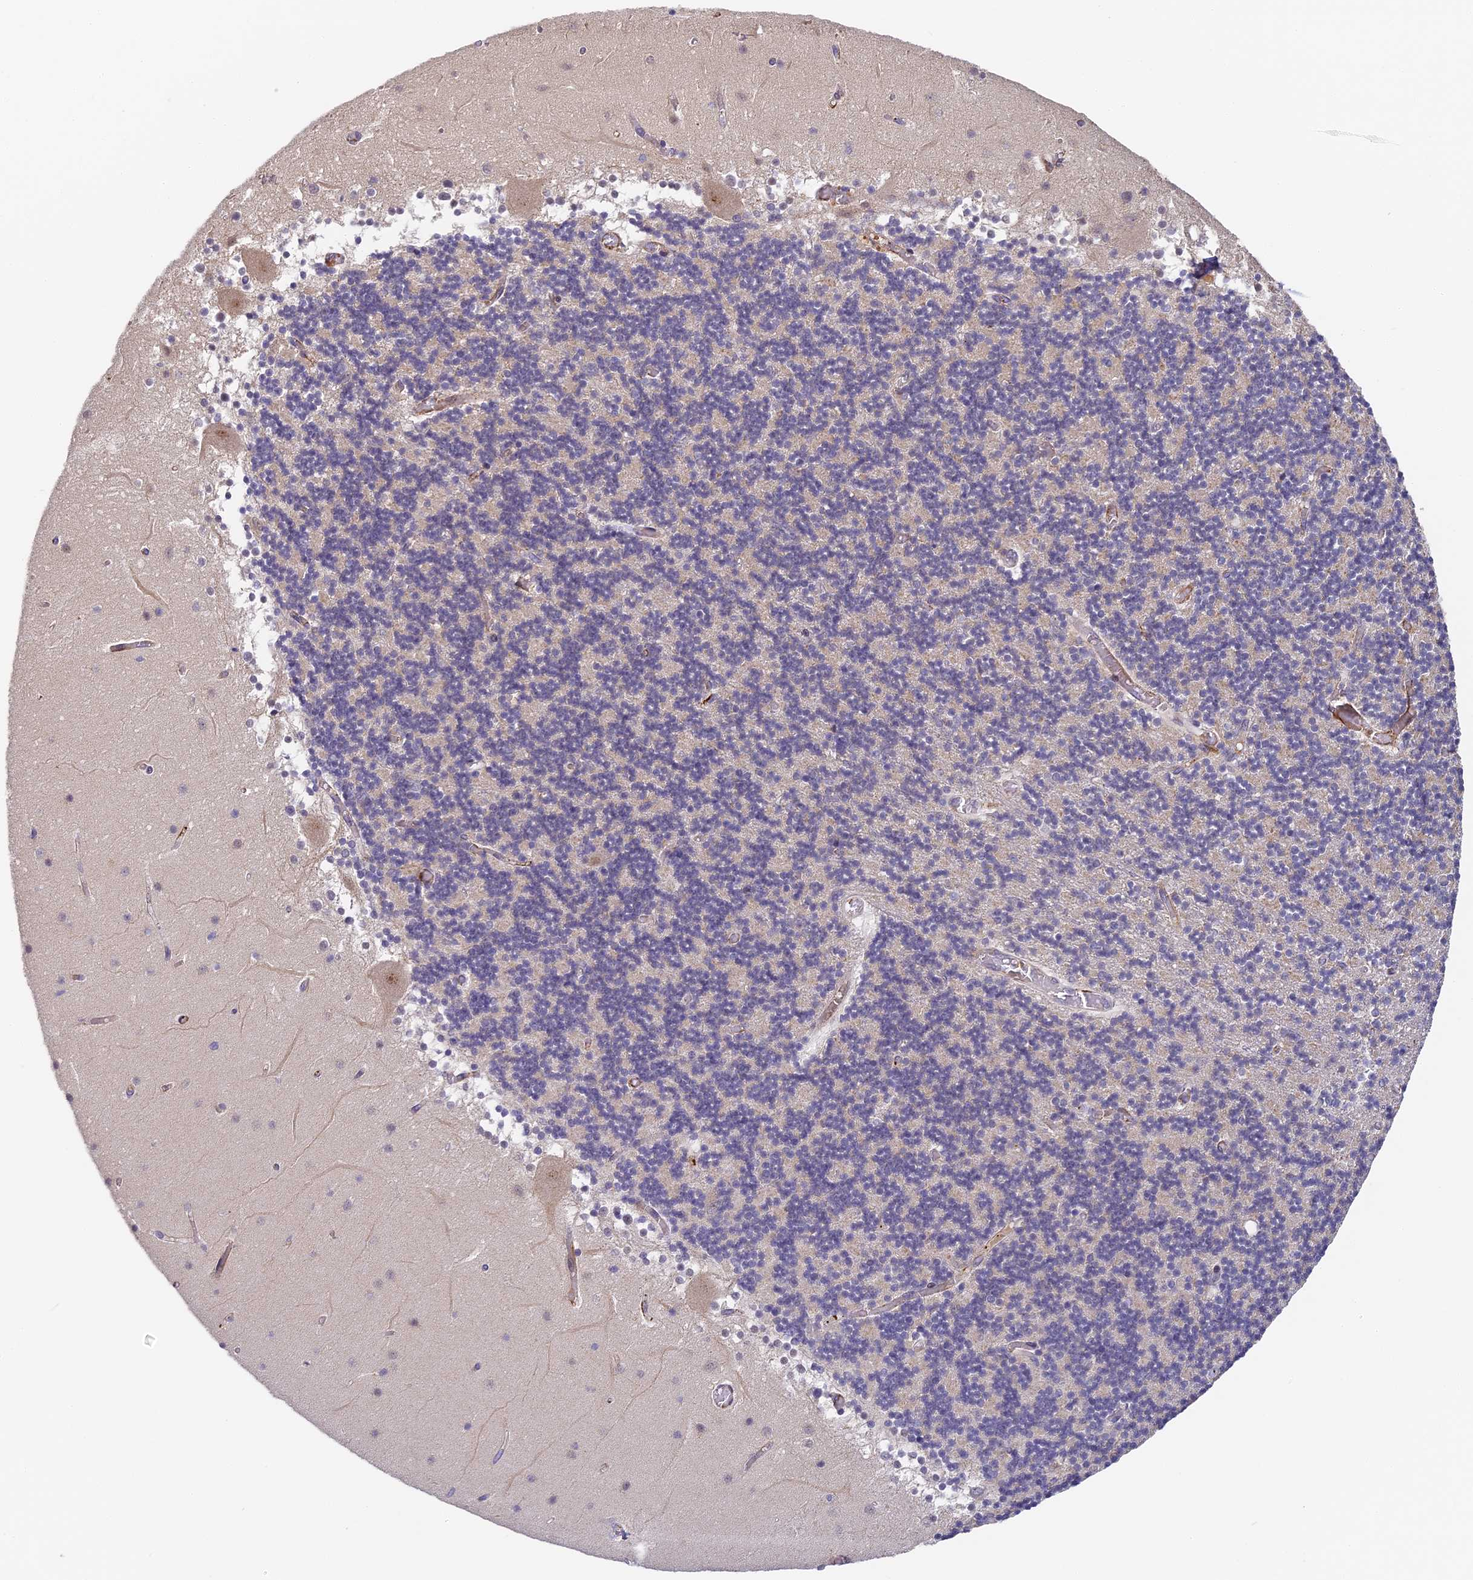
{"staining": {"intensity": "negative", "quantity": "none", "location": "none"}, "tissue": "cerebellum", "cell_type": "Cells in granular layer", "image_type": "normal", "snomed": [{"axis": "morphology", "description": "Normal tissue, NOS"}, {"axis": "topography", "description": "Cerebellum"}], "caption": "Immunohistochemistry (IHC) of unremarkable human cerebellum reveals no positivity in cells in granular layer. (DAB (3,3'-diaminobenzidine) immunohistochemistry visualized using brightfield microscopy, high magnification).", "gene": "DNAAF10", "patient": {"sex": "female", "age": 28}}